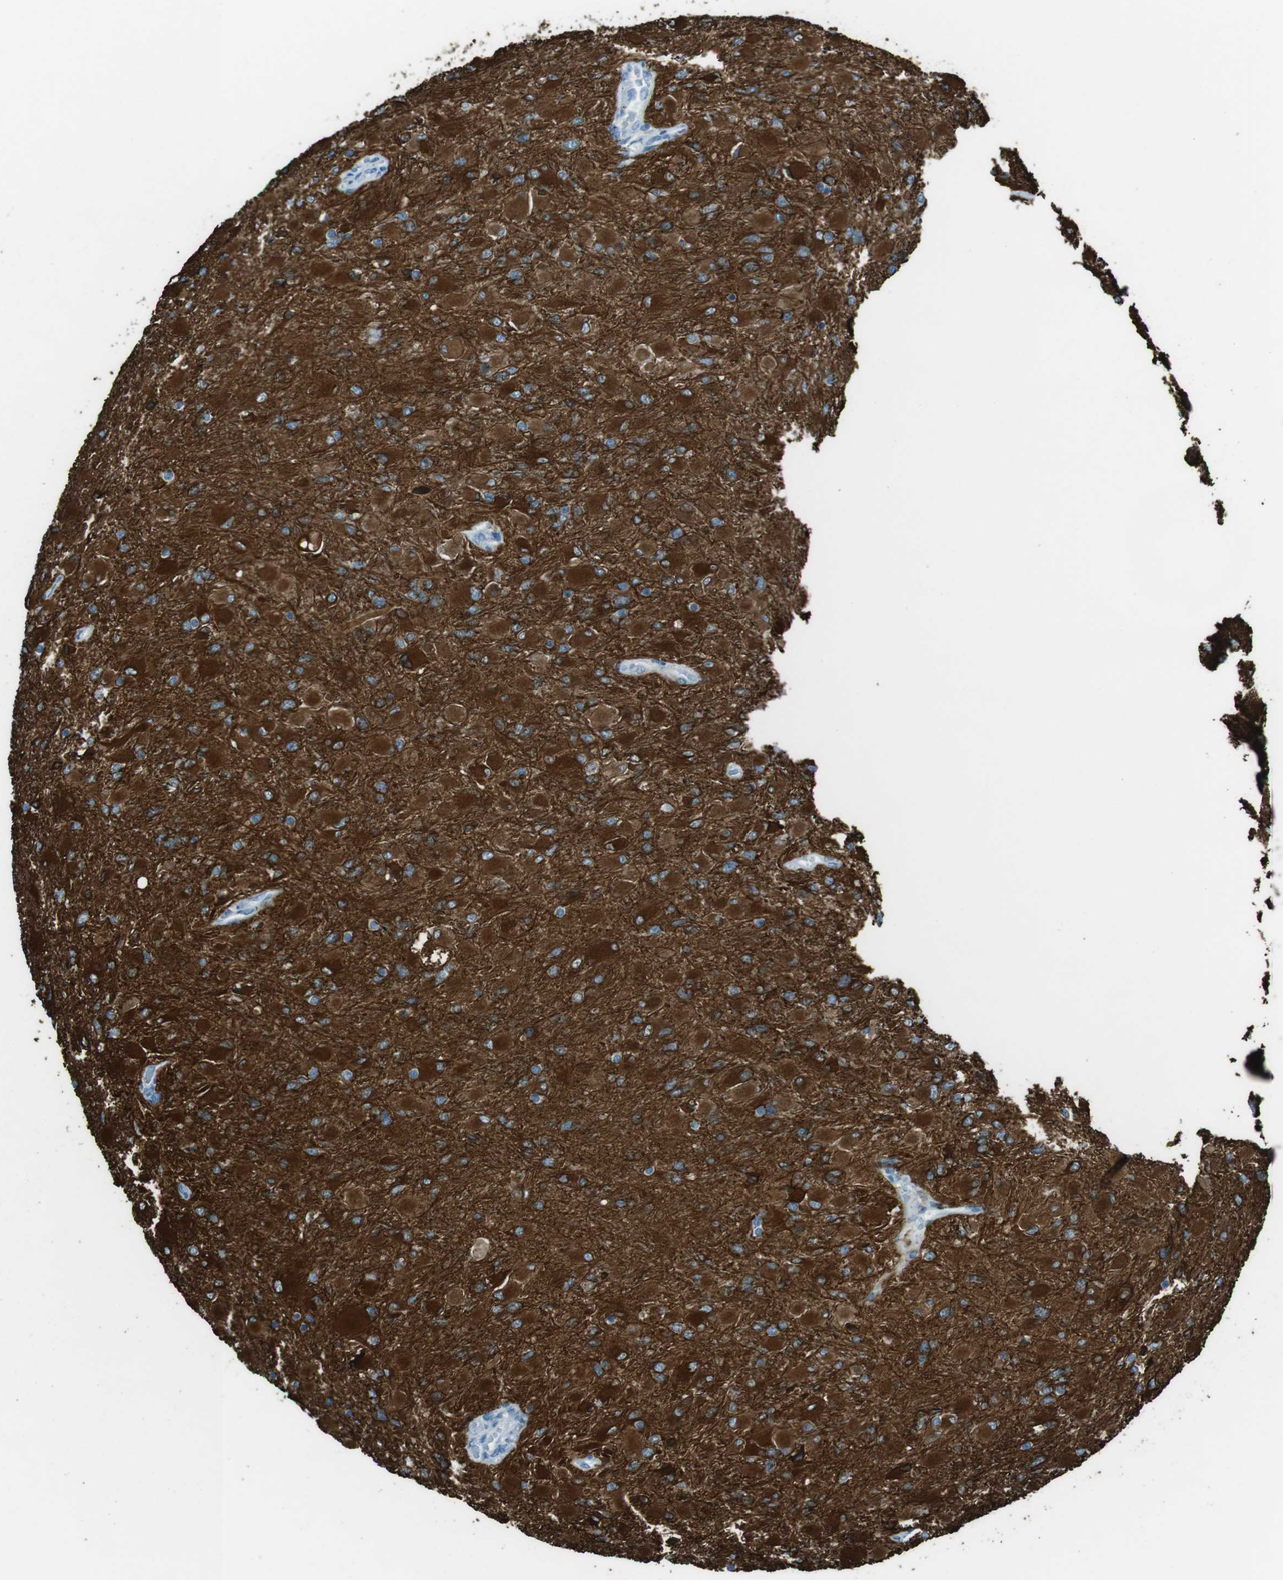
{"staining": {"intensity": "strong", "quantity": ">75%", "location": "cytoplasmic/membranous"}, "tissue": "glioma", "cell_type": "Tumor cells", "image_type": "cancer", "snomed": [{"axis": "morphology", "description": "Glioma, malignant, High grade"}, {"axis": "topography", "description": "Cerebral cortex"}], "caption": "Brown immunohistochemical staining in human glioma reveals strong cytoplasmic/membranous expression in about >75% of tumor cells.", "gene": "TUBB2A", "patient": {"sex": "female", "age": 36}}